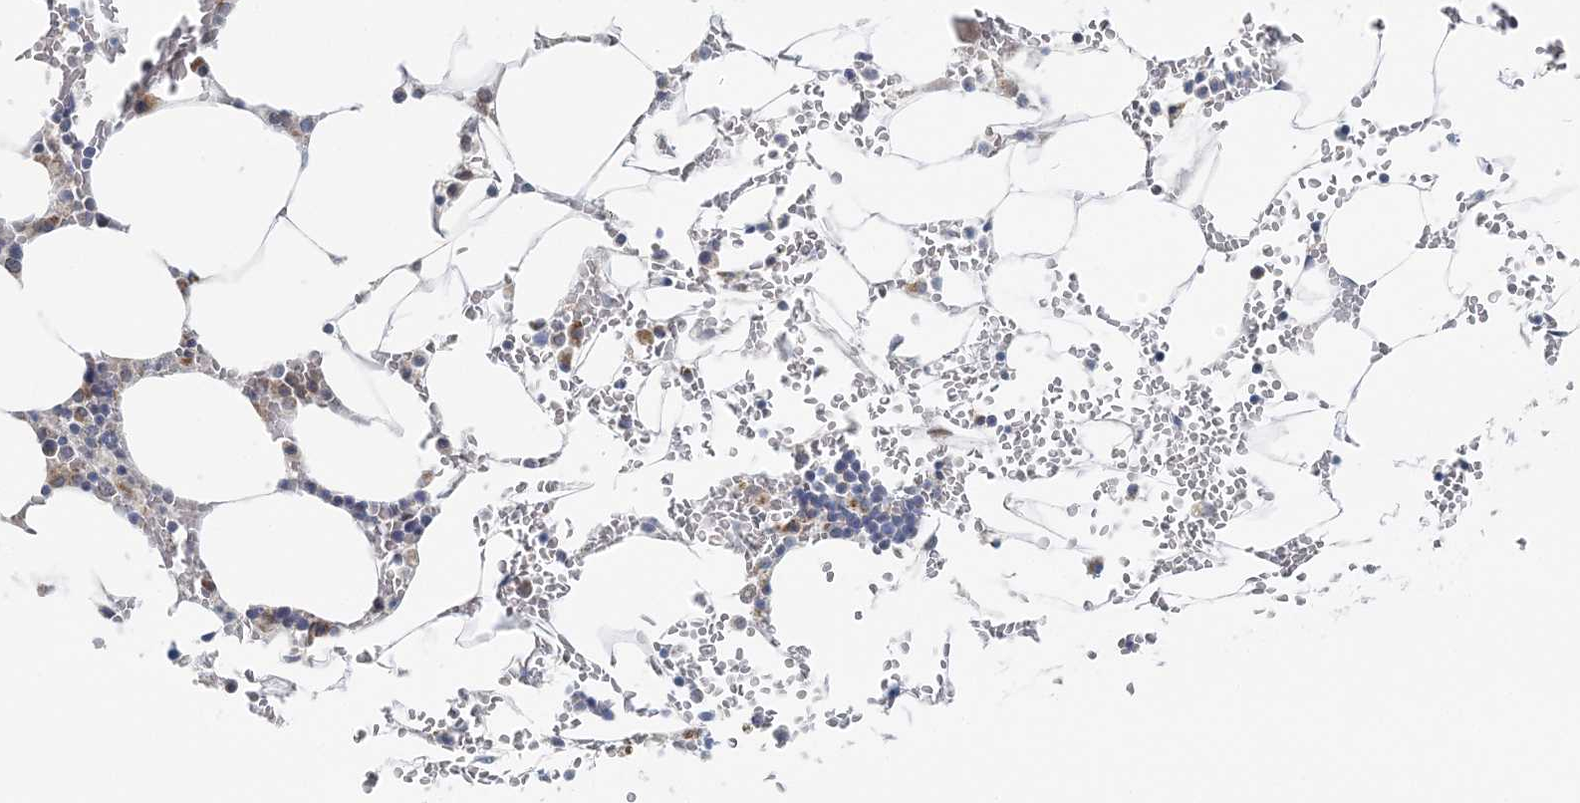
{"staining": {"intensity": "weak", "quantity": "<25%", "location": "cytoplasmic/membranous"}, "tissue": "bone marrow", "cell_type": "Hematopoietic cells", "image_type": "normal", "snomed": [{"axis": "morphology", "description": "Normal tissue, NOS"}, {"axis": "topography", "description": "Bone marrow"}], "caption": "Immunohistochemistry histopathology image of unremarkable bone marrow: bone marrow stained with DAB exhibits no significant protein staining in hematopoietic cells. (Brightfield microscopy of DAB immunohistochemistry (IHC) at high magnification).", "gene": "RNF150", "patient": {"sex": "male", "age": 70}}